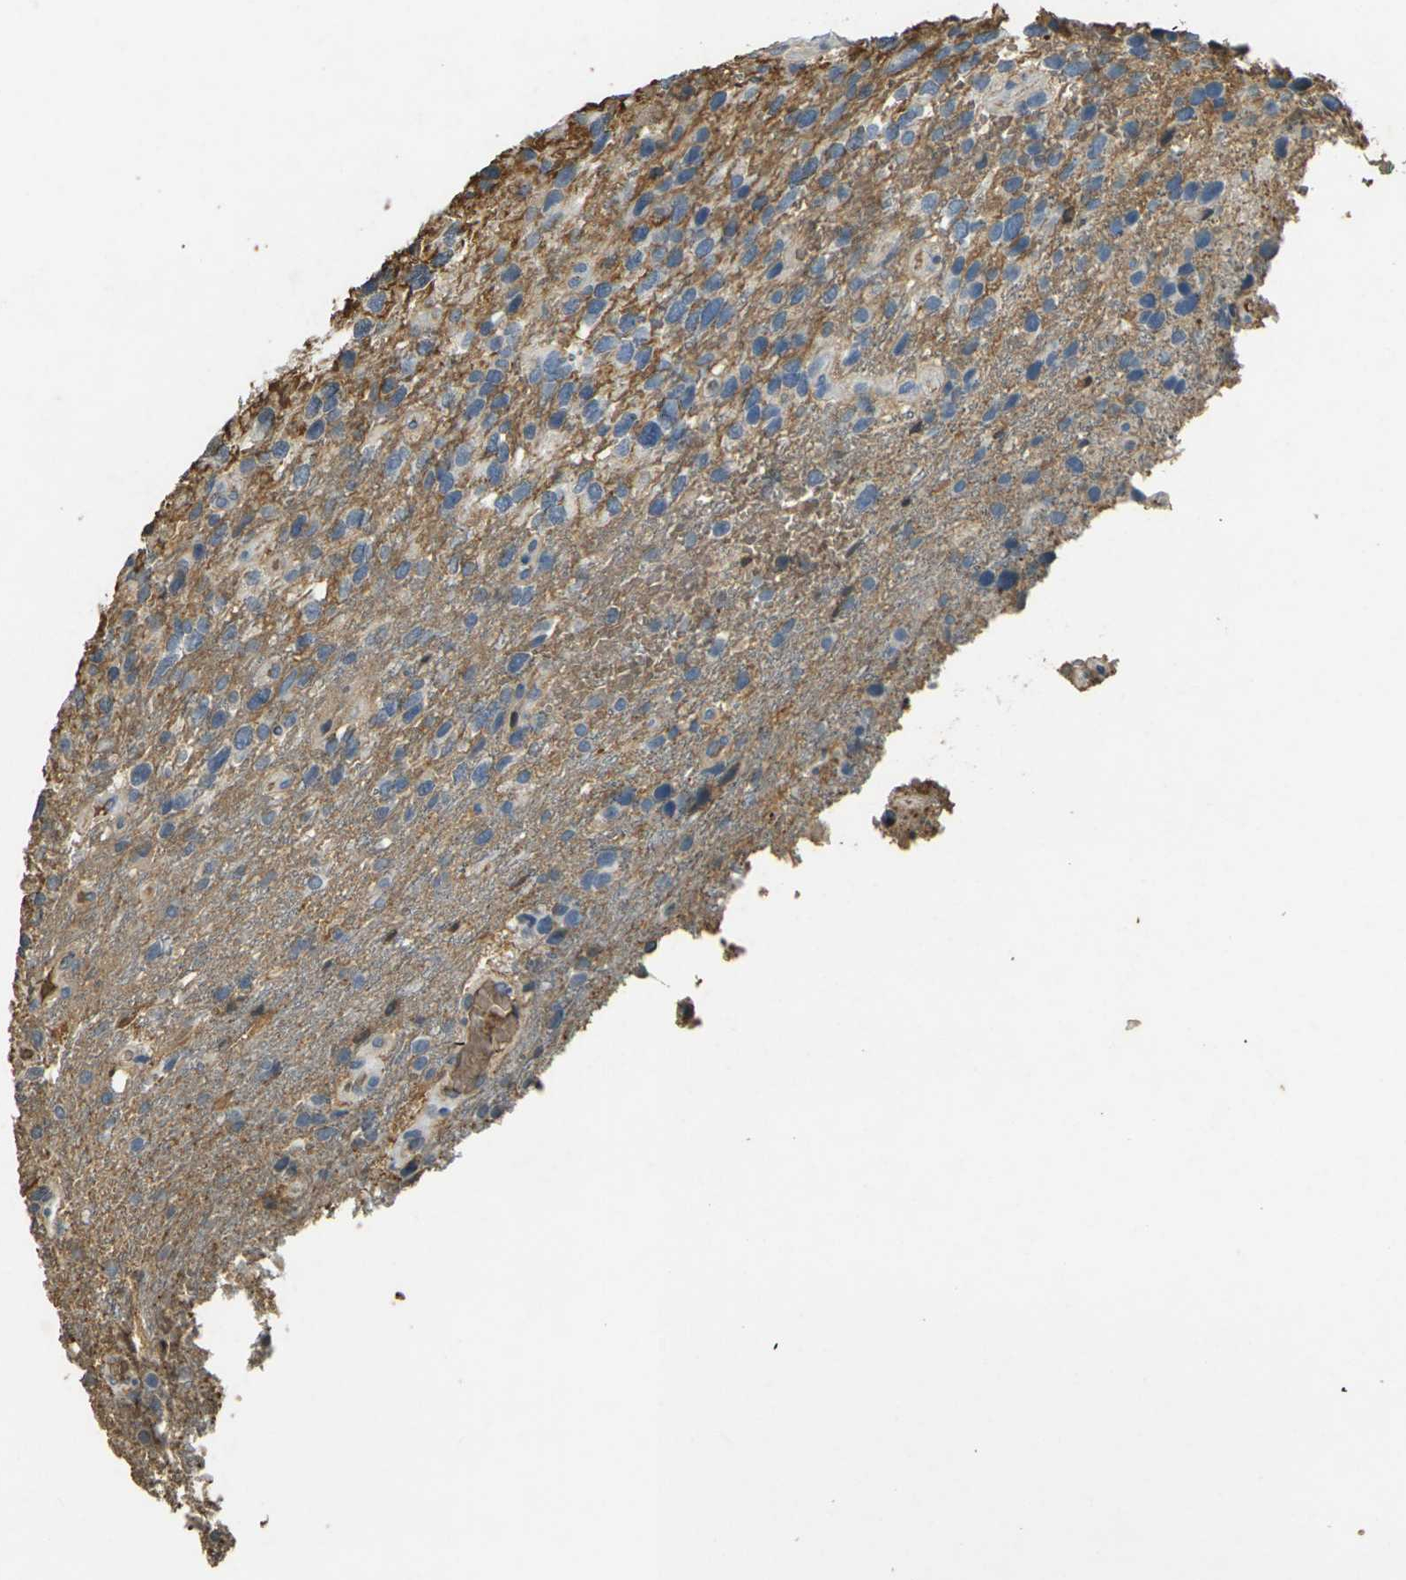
{"staining": {"intensity": "negative", "quantity": "none", "location": "none"}, "tissue": "glioma", "cell_type": "Tumor cells", "image_type": "cancer", "snomed": [{"axis": "morphology", "description": "Glioma, malignant, High grade"}, {"axis": "topography", "description": "Brain"}], "caption": "DAB (3,3'-diaminobenzidine) immunohistochemical staining of high-grade glioma (malignant) exhibits no significant positivity in tumor cells.", "gene": "HBB", "patient": {"sex": "female", "age": 58}}